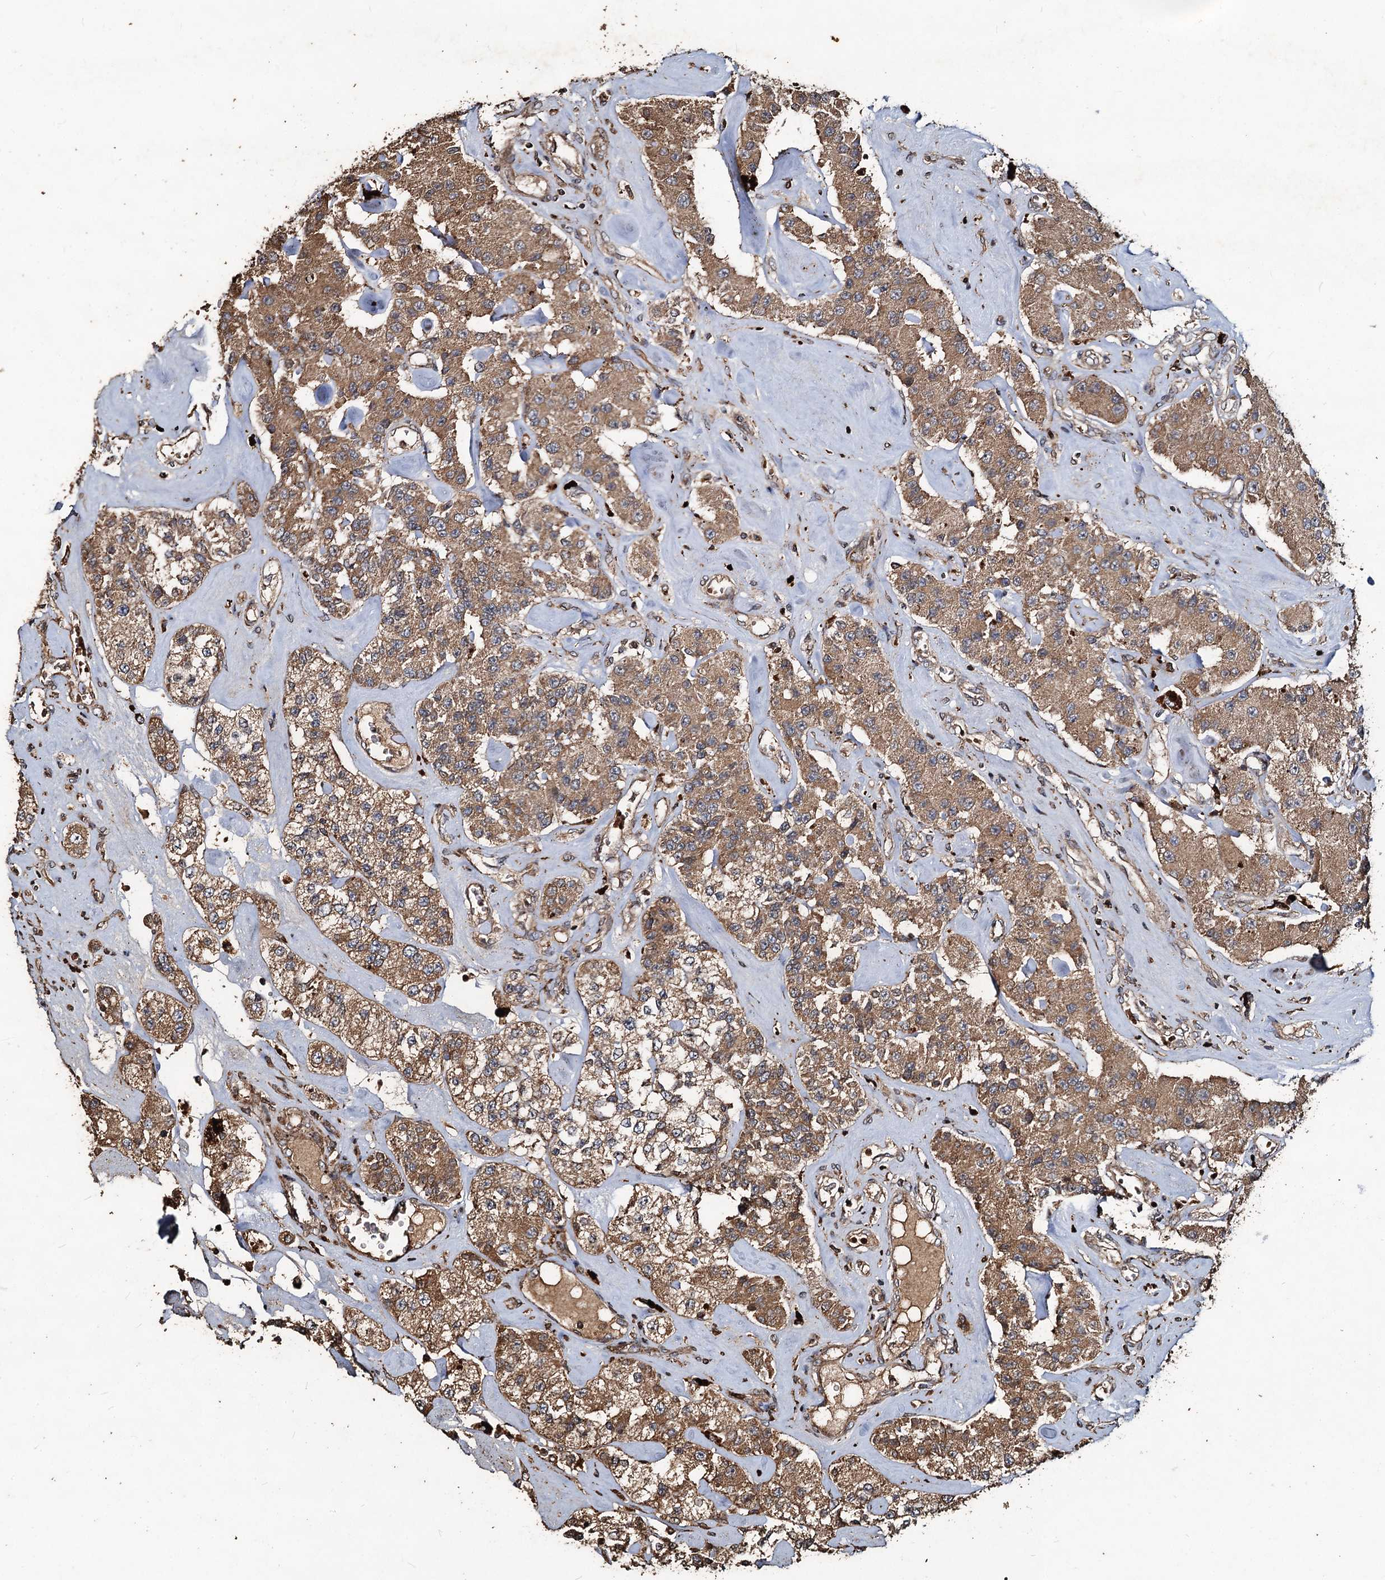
{"staining": {"intensity": "moderate", "quantity": ">75%", "location": "cytoplasmic/membranous"}, "tissue": "carcinoid", "cell_type": "Tumor cells", "image_type": "cancer", "snomed": [{"axis": "morphology", "description": "Carcinoid, malignant, NOS"}, {"axis": "topography", "description": "Pancreas"}], "caption": "DAB immunohistochemical staining of carcinoid displays moderate cytoplasmic/membranous protein staining in approximately >75% of tumor cells. (IHC, brightfield microscopy, high magnification).", "gene": "NOTCH2NLA", "patient": {"sex": "male", "age": 41}}